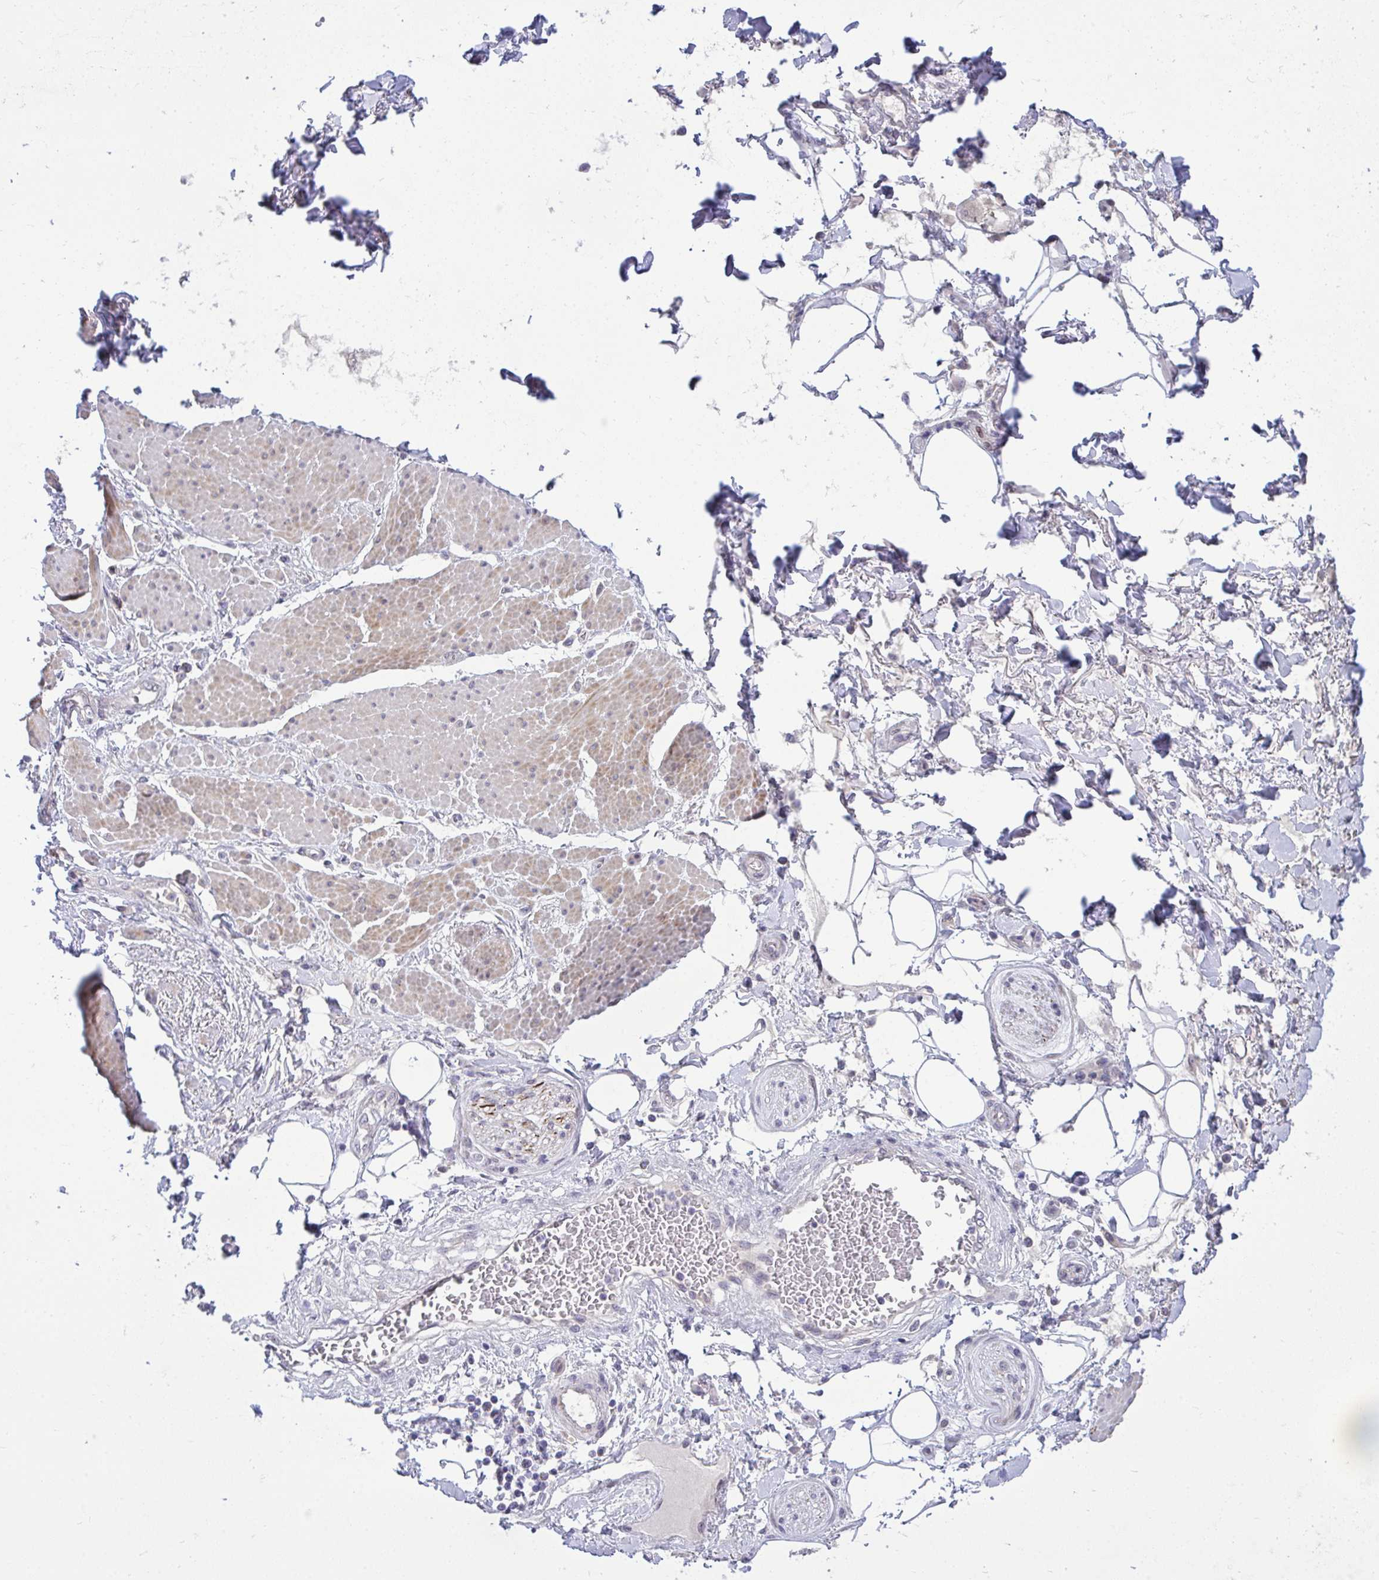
{"staining": {"intensity": "negative", "quantity": "none", "location": "none"}, "tissue": "adipose tissue", "cell_type": "Adipocytes", "image_type": "normal", "snomed": [{"axis": "morphology", "description": "Normal tissue, NOS"}, {"axis": "topography", "description": "Vagina"}, {"axis": "topography", "description": "Peripheral nerve tissue"}], "caption": "This is a image of IHC staining of unremarkable adipose tissue, which shows no staining in adipocytes. (DAB immunohistochemistry (IHC) with hematoxylin counter stain).", "gene": "HMBOX1", "patient": {"sex": "female", "age": 71}}